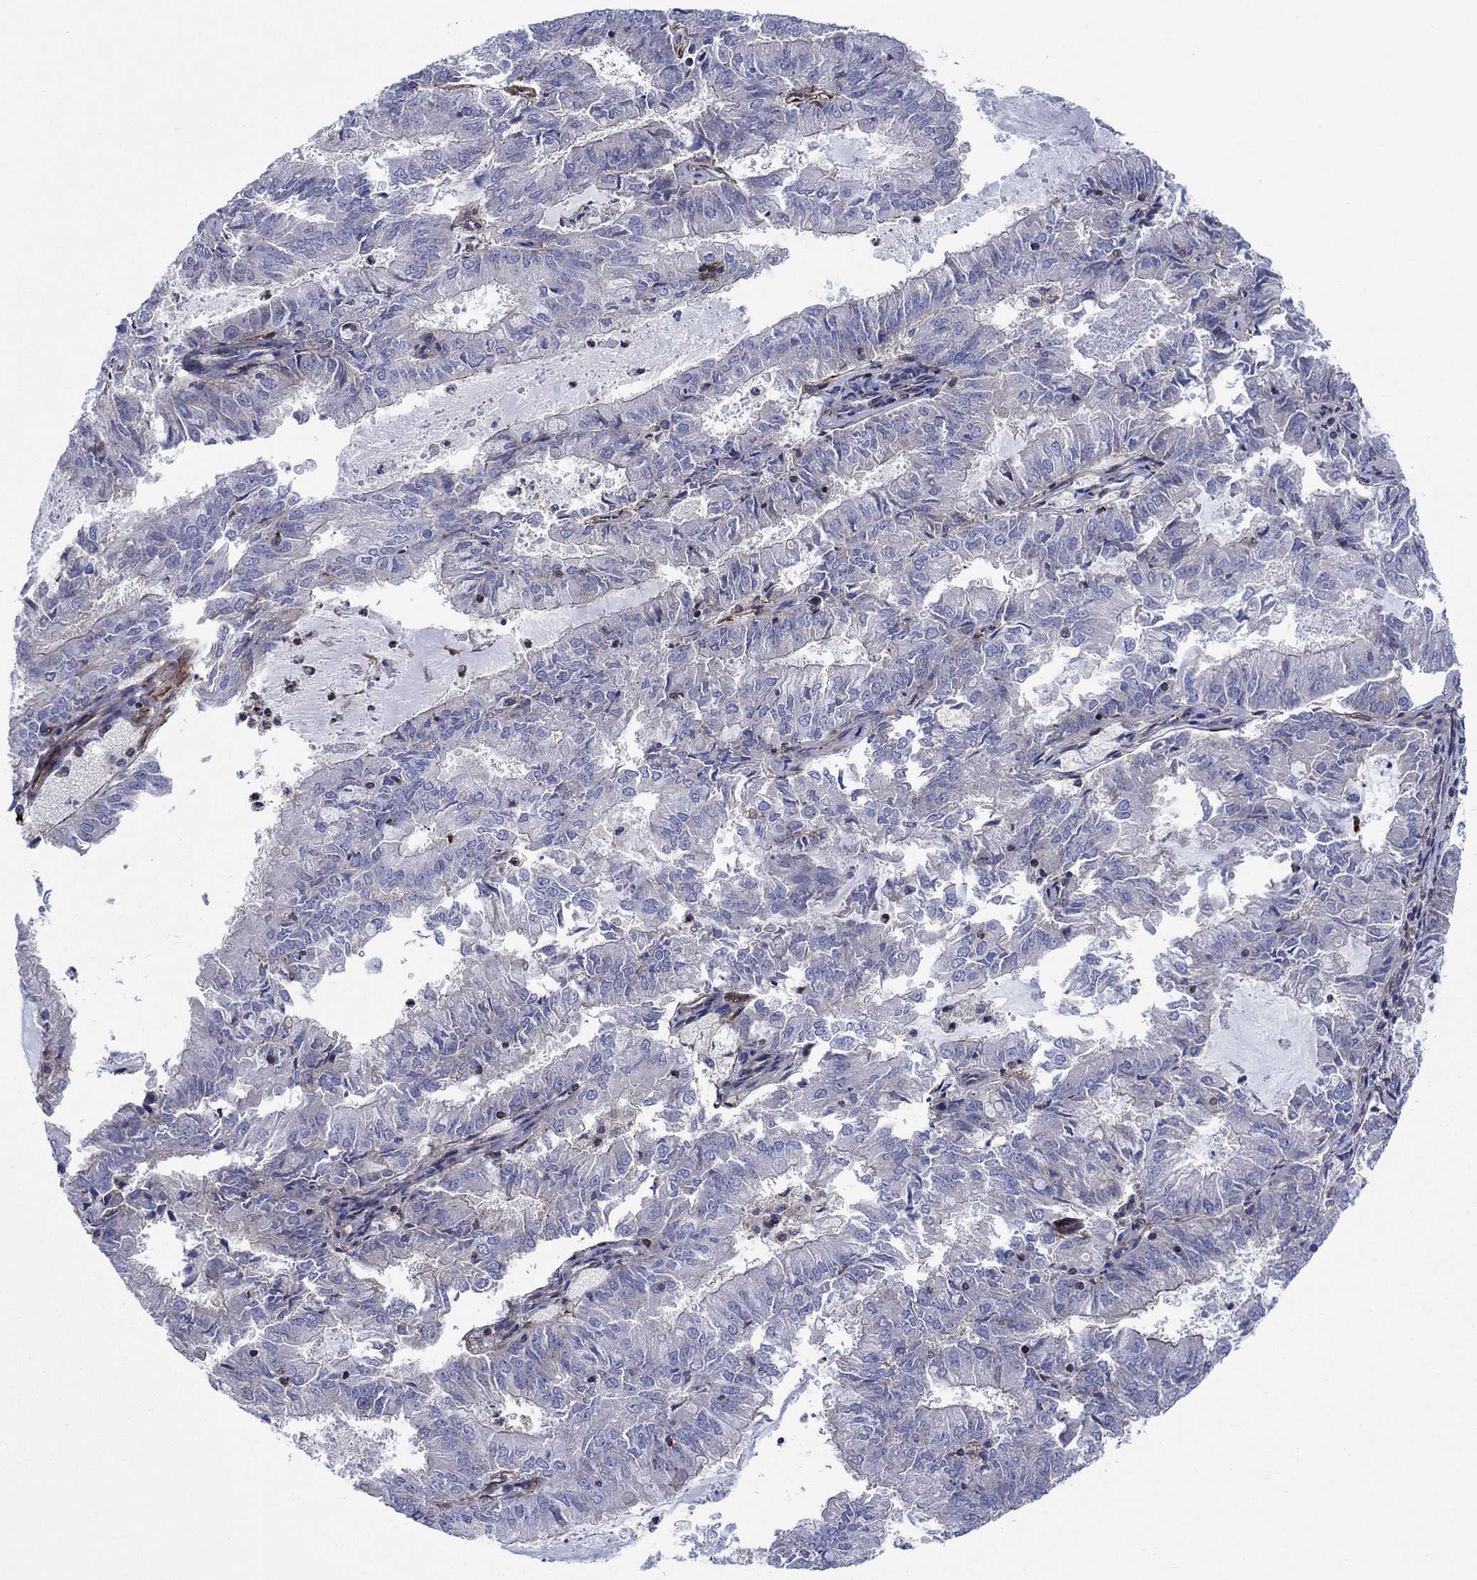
{"staining": {"intensity": "negative", "quantity": "none", "location": "none"}, "tissue": "endometrial cancer", "cell_type": "Tumor cells", "image_type": "cancer", "snomed": [{"axis": "morphology", "description": "Adenocarcinoma, NOS"}, {"axis": "topography", "description": "Endometrium"}], "caption": "Micrograph shows no protein expression in tumor cells of adenocarcinoma (endometrial) tissue. The staining was performed using DAB (3,3'-diaminobenzidine) to visualize the protein expression in brown, while the nuclei were stained in blue with hematoxylin (Magnification: 20x).", "gene": "PAG1", "patient": {"sex": "female", "age": 57}}